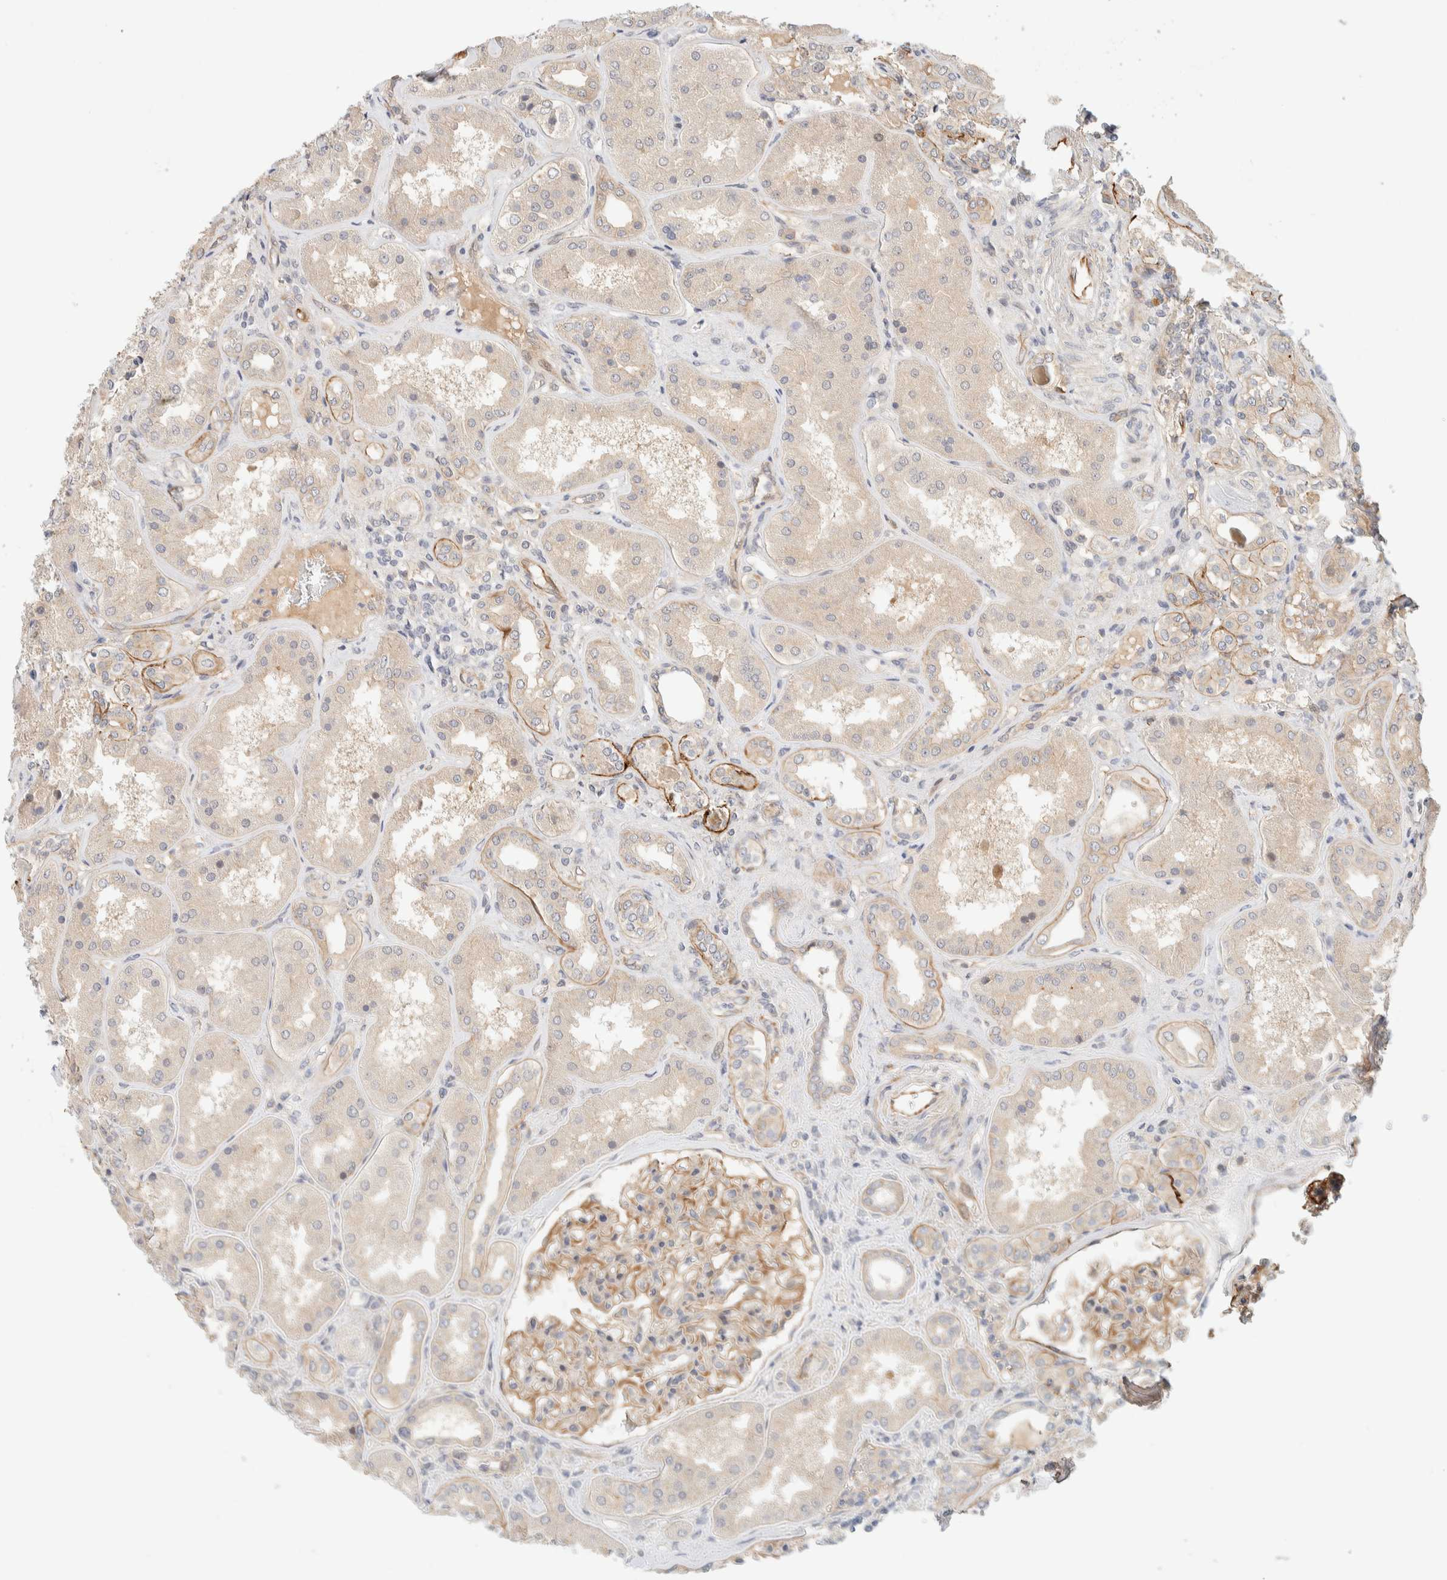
{"staining": {"intensity": "moderate", "quantity": ">75%", "location": "cytoplasmic/membranous"}, "tissue": "kidney", "cell_type": "Cells in glomeruli", "image_type": "normal", "snomed": [{"axis": "morphology", "description": "Normal tissue, NOS"}, {"axis": "topography", "description": "Kidney"}], "caption": "Immunohistochemistry (IHC) micrograph of normal kidney: human kidney stained using immunohistochemistry demonstrates medium levels of moderate protein expression localized specifically in the cytoplasmic/membranous of cells in glomeruli, appearing as a cytoplasmic/membranous brown color.", "gene": "FAT1", "patient": {"sex": "female", "age": 56}}